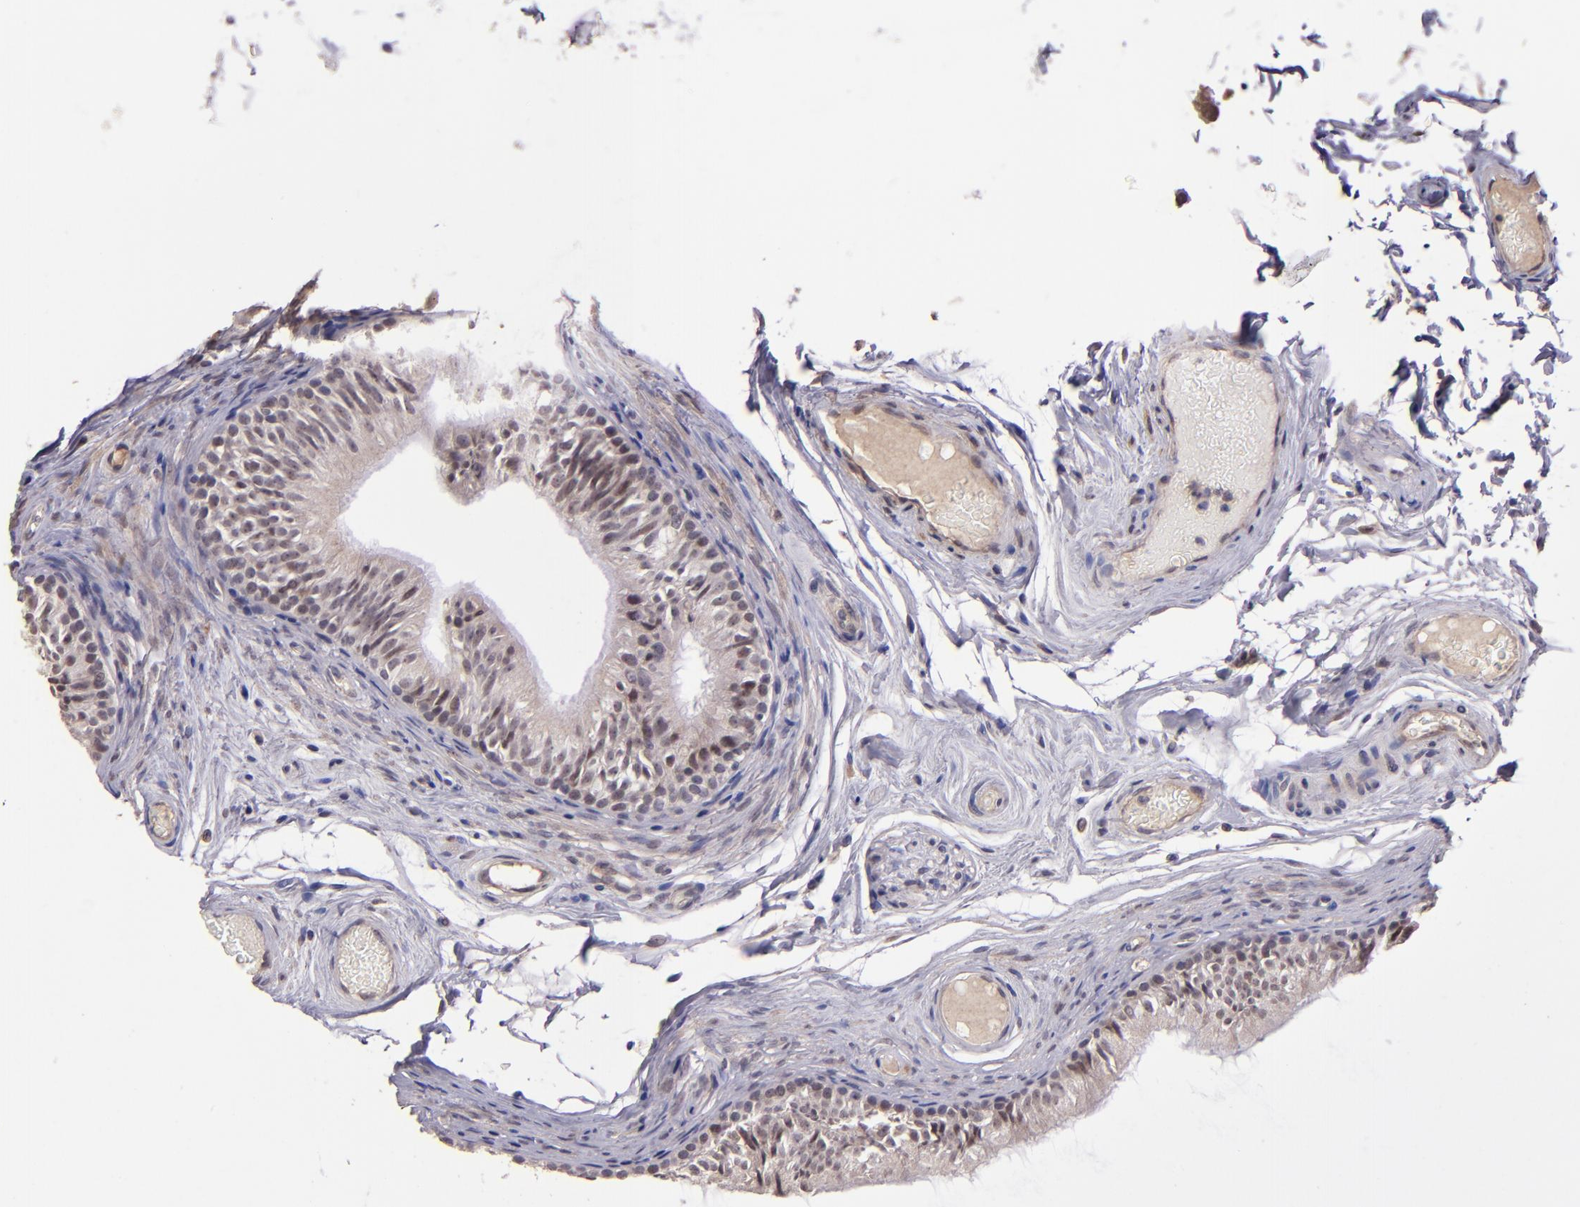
{"staining": {"intensity": "weak", "quantity": ">75%", "location": "cytoplasmic/membranous"}, "tissue": "epididymis", "cell_type": "Glandular cells", "image_type": "normal", "snomed": [{"axis": "morphology", "description": "Normal tissue, NOS"}, {"axis": "topography", "description": "Testis"}, {"axis": "topography", "description": "Epididymis"}], "caption": "Immunohistochemistry (IHC) photomicrograph of benign human epididymis stained for a protein (brown), which exhibits low levels of weak cytoplasmic/membranous expression in approximately >75% of glandular cells.", "gene": "TAF7L", "patient": {"sex": "male", "age": 36}}